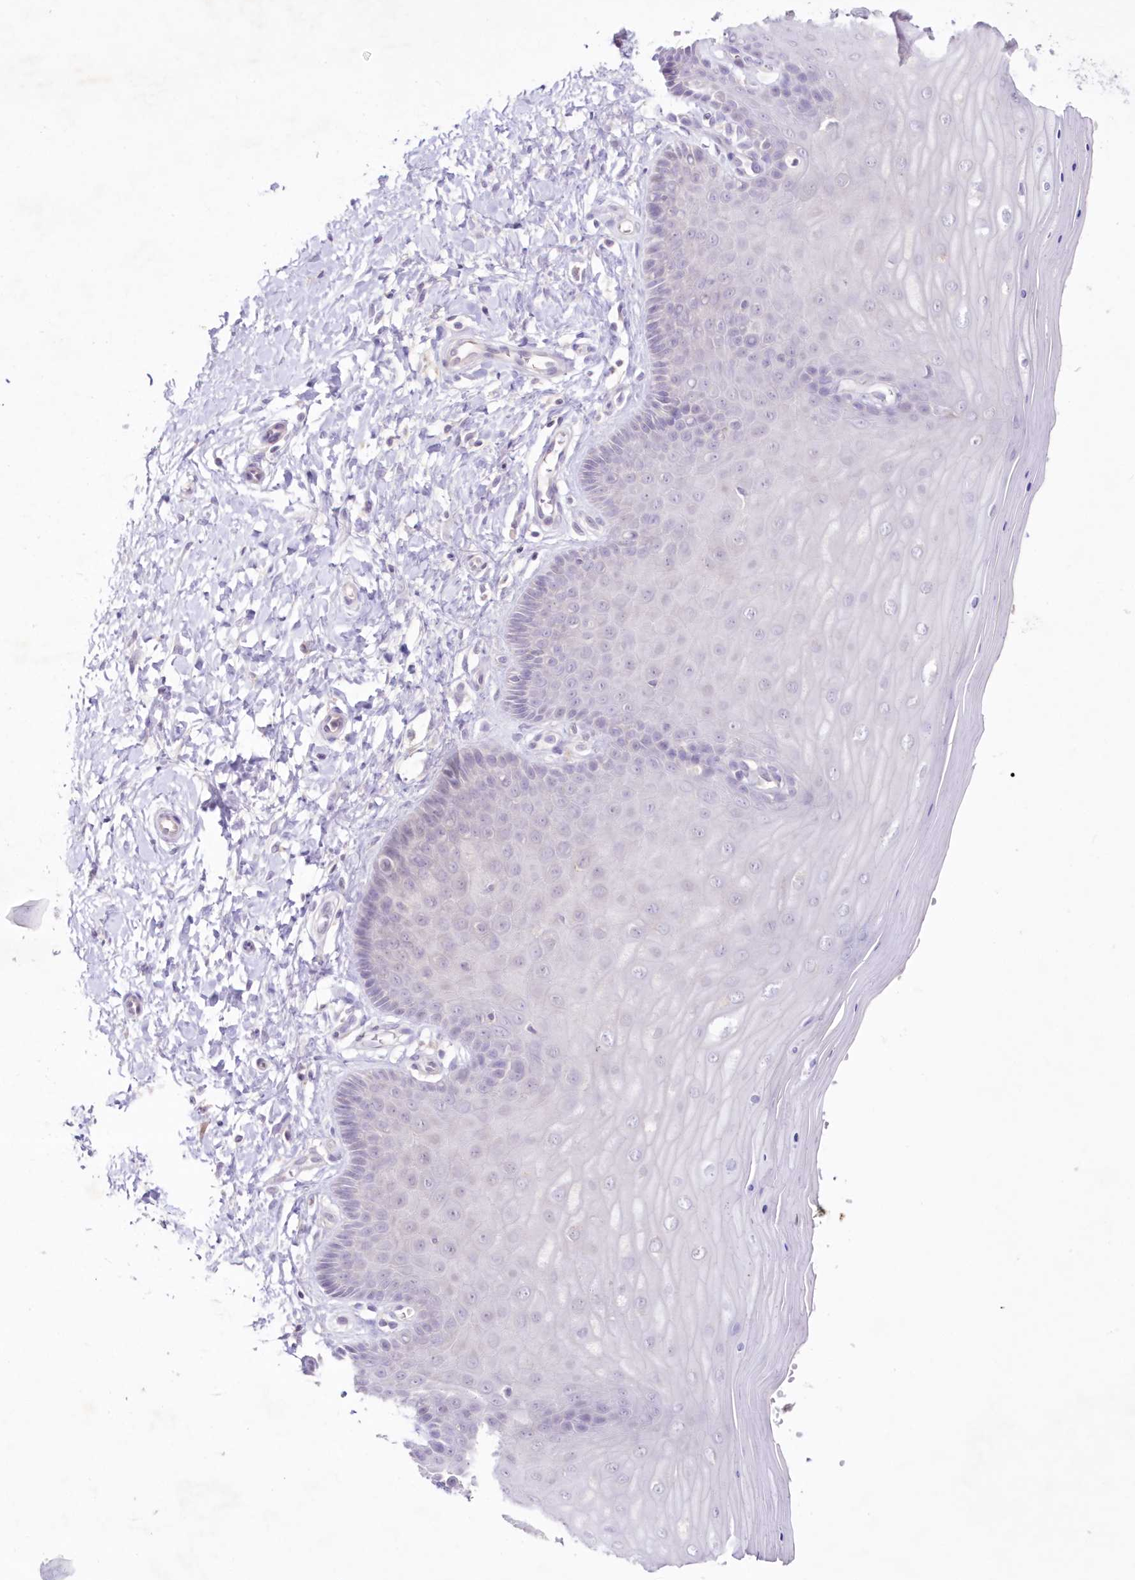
{"staining": {"intensity": "negative", "quantity": "none", "location": "none"}, "tissue": "cervix", "cell_type": "Glandular cells", "image_type": "normal", "snomed": [{"axis": "morphology", "description": "Normal tissue, NOS"}, {"axis": "topography", "description": "Cervix"}], "caption": "Immunohistochemistry micrograph of benign cervix: cervix stained with DAB (3,3'-diaminobenzidine) shows no significant protein positivity in glandular cells. (DAB (3,3'-diaminobenzidine) IHC, high magnification).", "gene": "NEU4", "patient": {"sex": "female", "age": 55}}